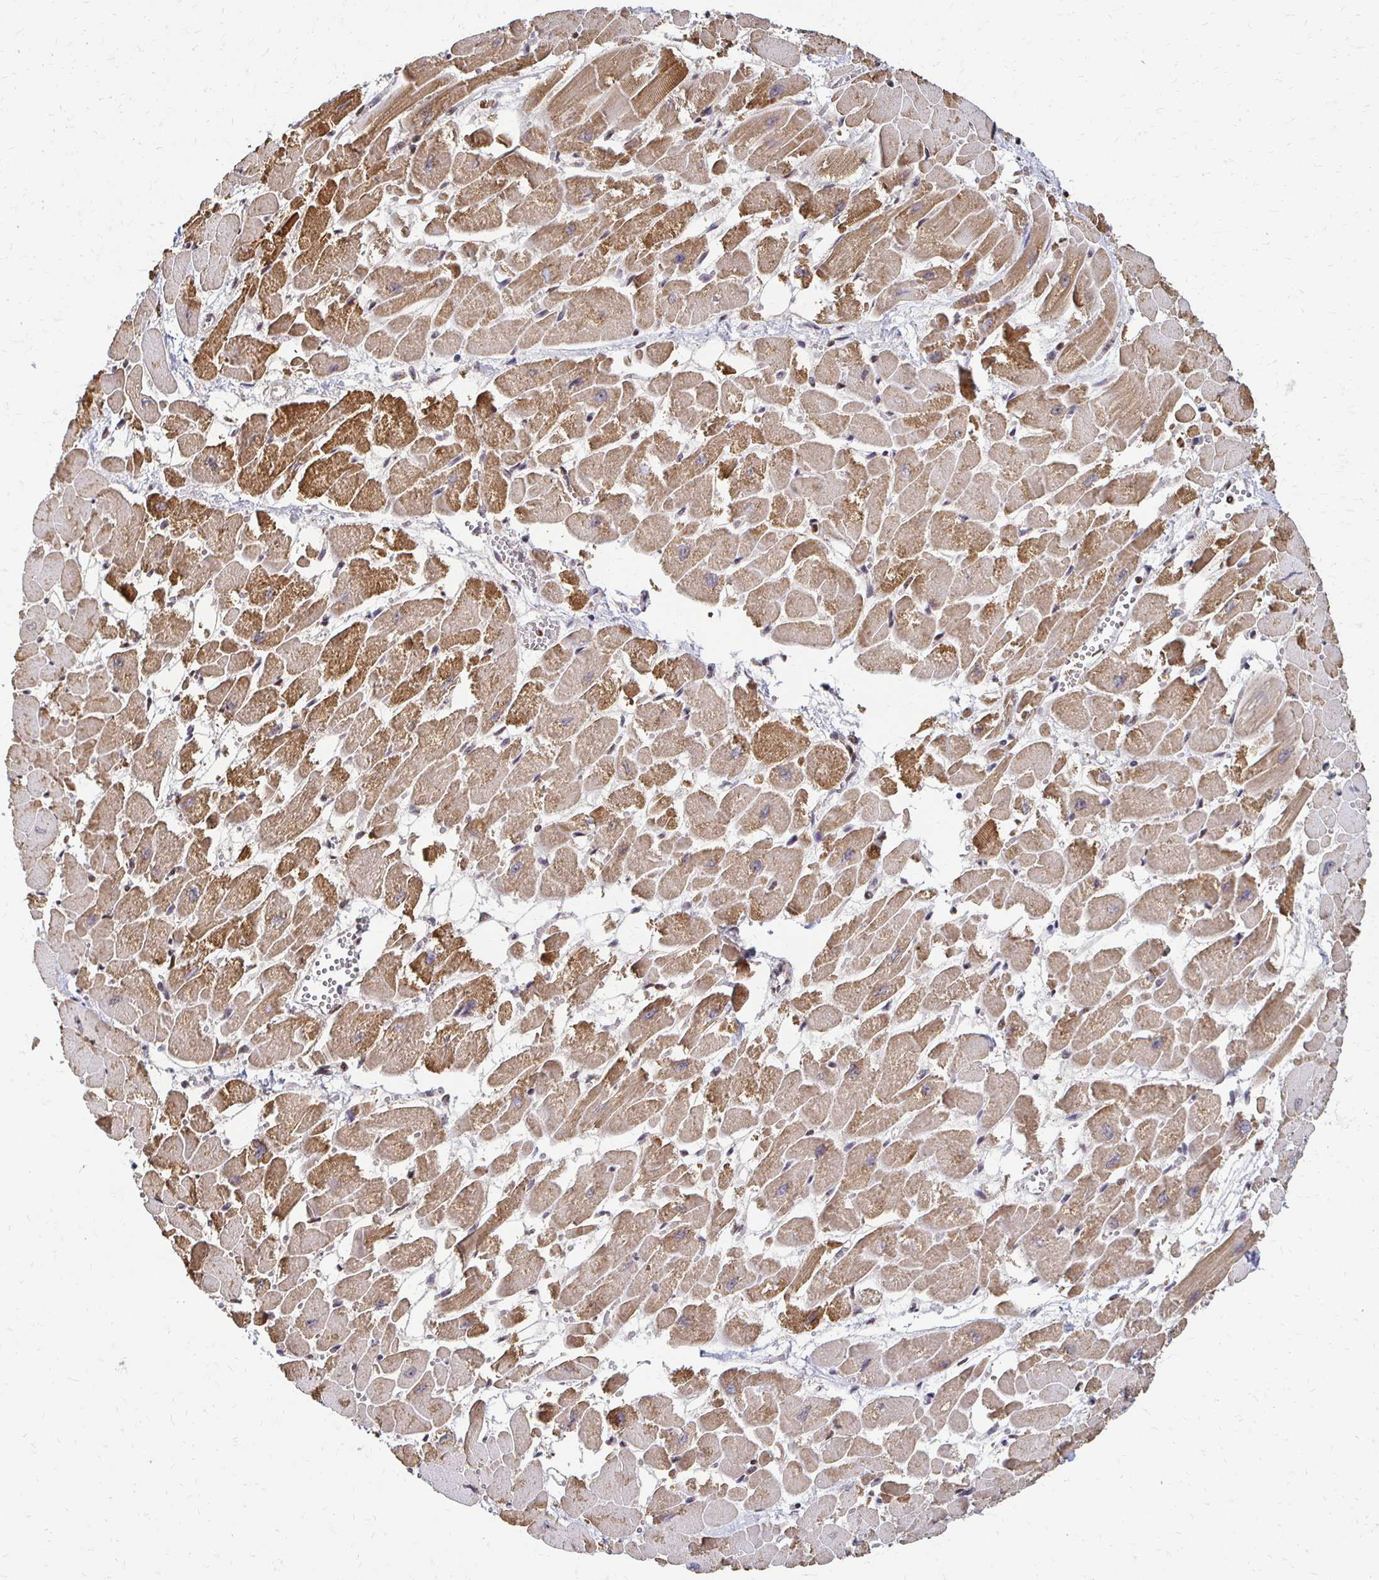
{"staining": {"intensity": "moderate", "quantity": ">75%", "location": "cytoplasmic/membranous"}, "tissue": "heart muscle", "cell_type": "Cardiomyocytes", "image_type": "normal", "snomed": [{"axis": "morphology", "description": "Normal tissue, NOS"}, {"axis": "topography", "description": "Heart"}], "caption": "Immunohistochemical staining of unremarkable heart muscle reveals medium levels of moderate cytoplasmic/membranous expression in approximately >75% of cardiomyocytes.", "gene": "HOXA9", "patient": {"sex": "female", "age": 52}}